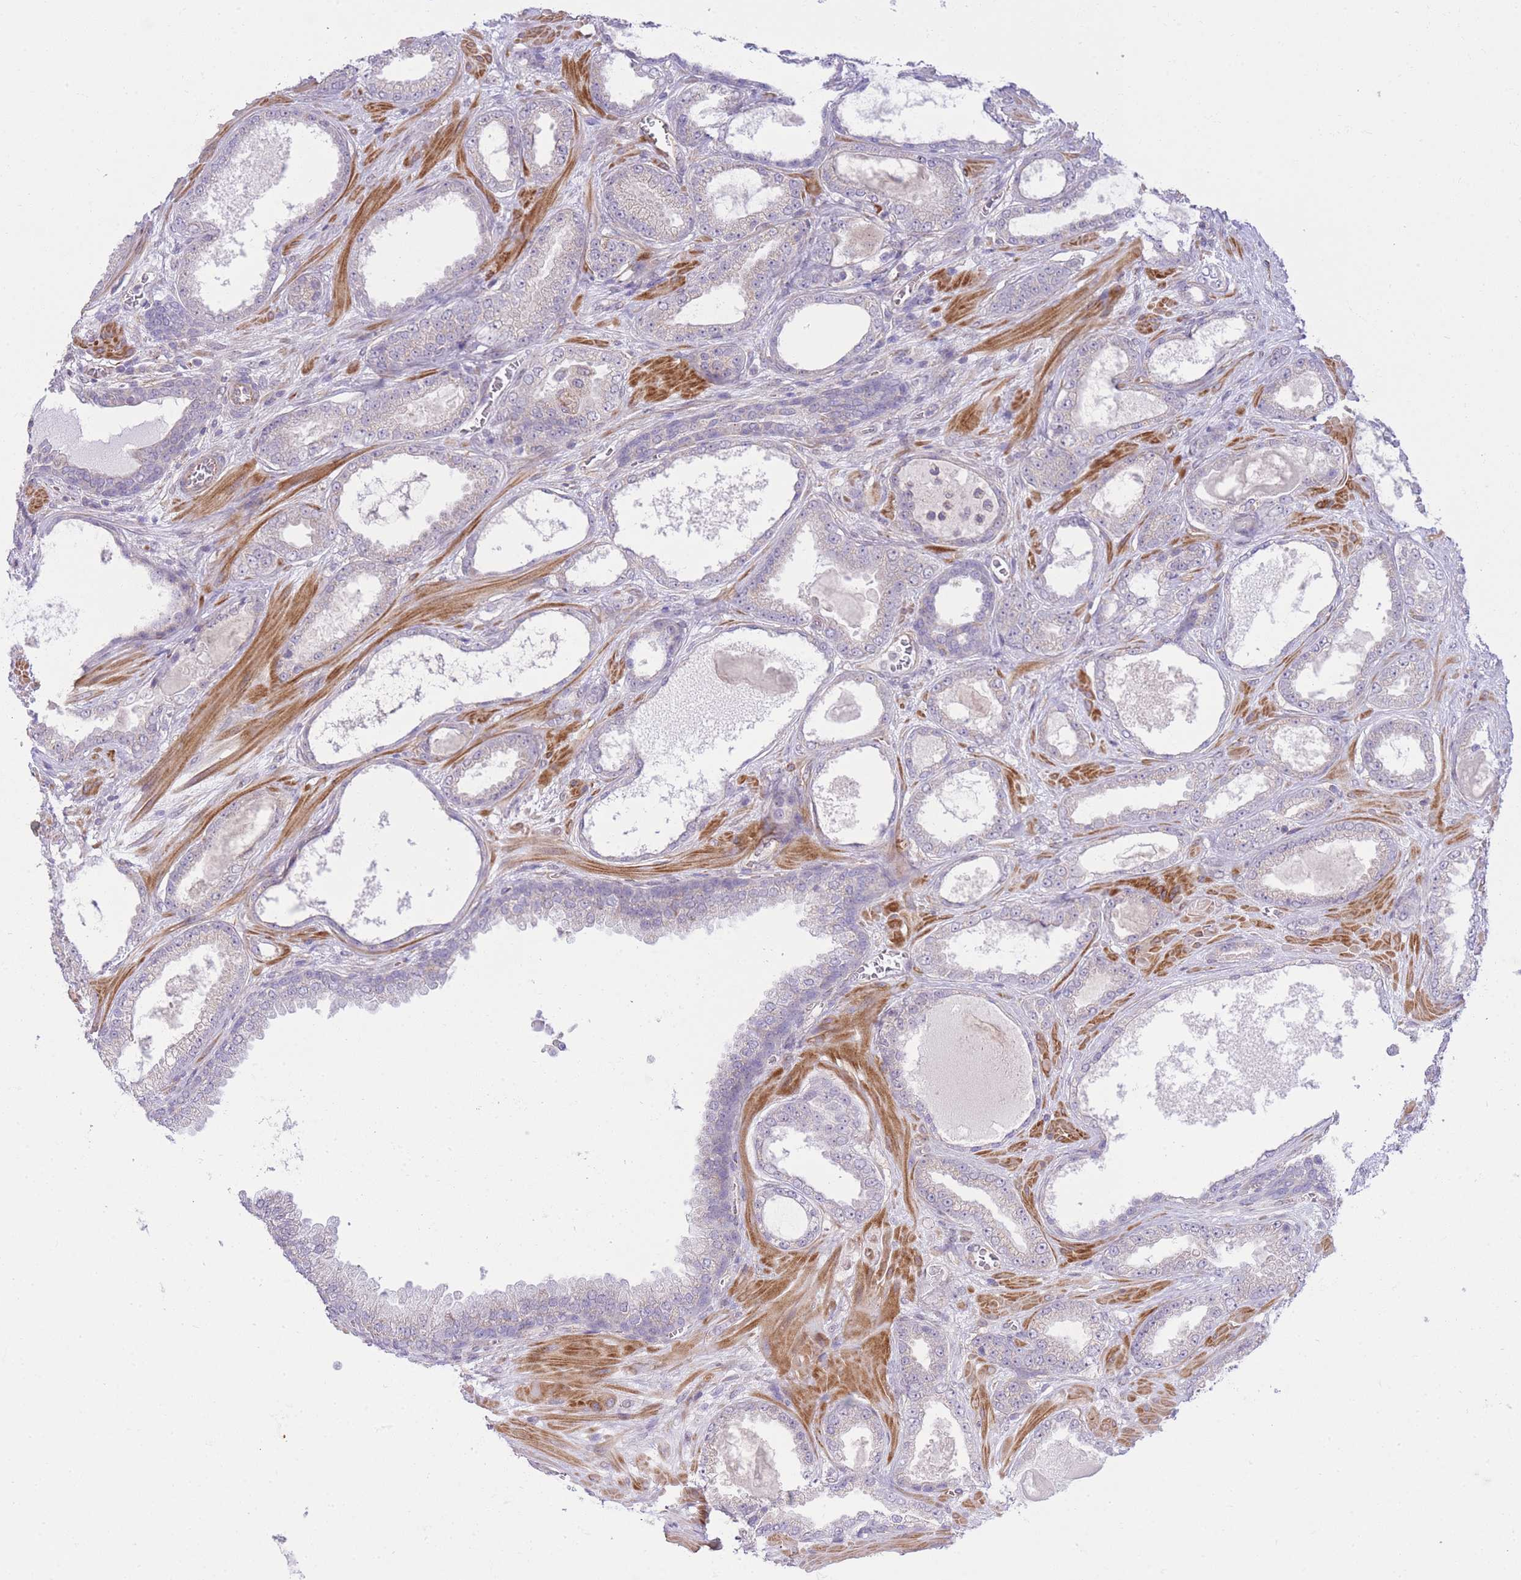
{"staining": {"intensity": "negative", "quantity": "none", "location": "none"}, "tissue": "prostate cancer", "cell_type": "Tumor cells", "image_type": "cancer", "snomed": [{"axis": "morphology", "description": "Adenocarcinoma, Low grade"}, {"axis": "topography", "description": "Prostate"}], "caption": "The image reveals no staining of tumor cells in prostate cancer (adenocarcinoma (low-grade)). (DAB IHC with hematoxylin counter stain).", "gene": "CTBP1", "patient": {"sex": "male", "age": 57}}